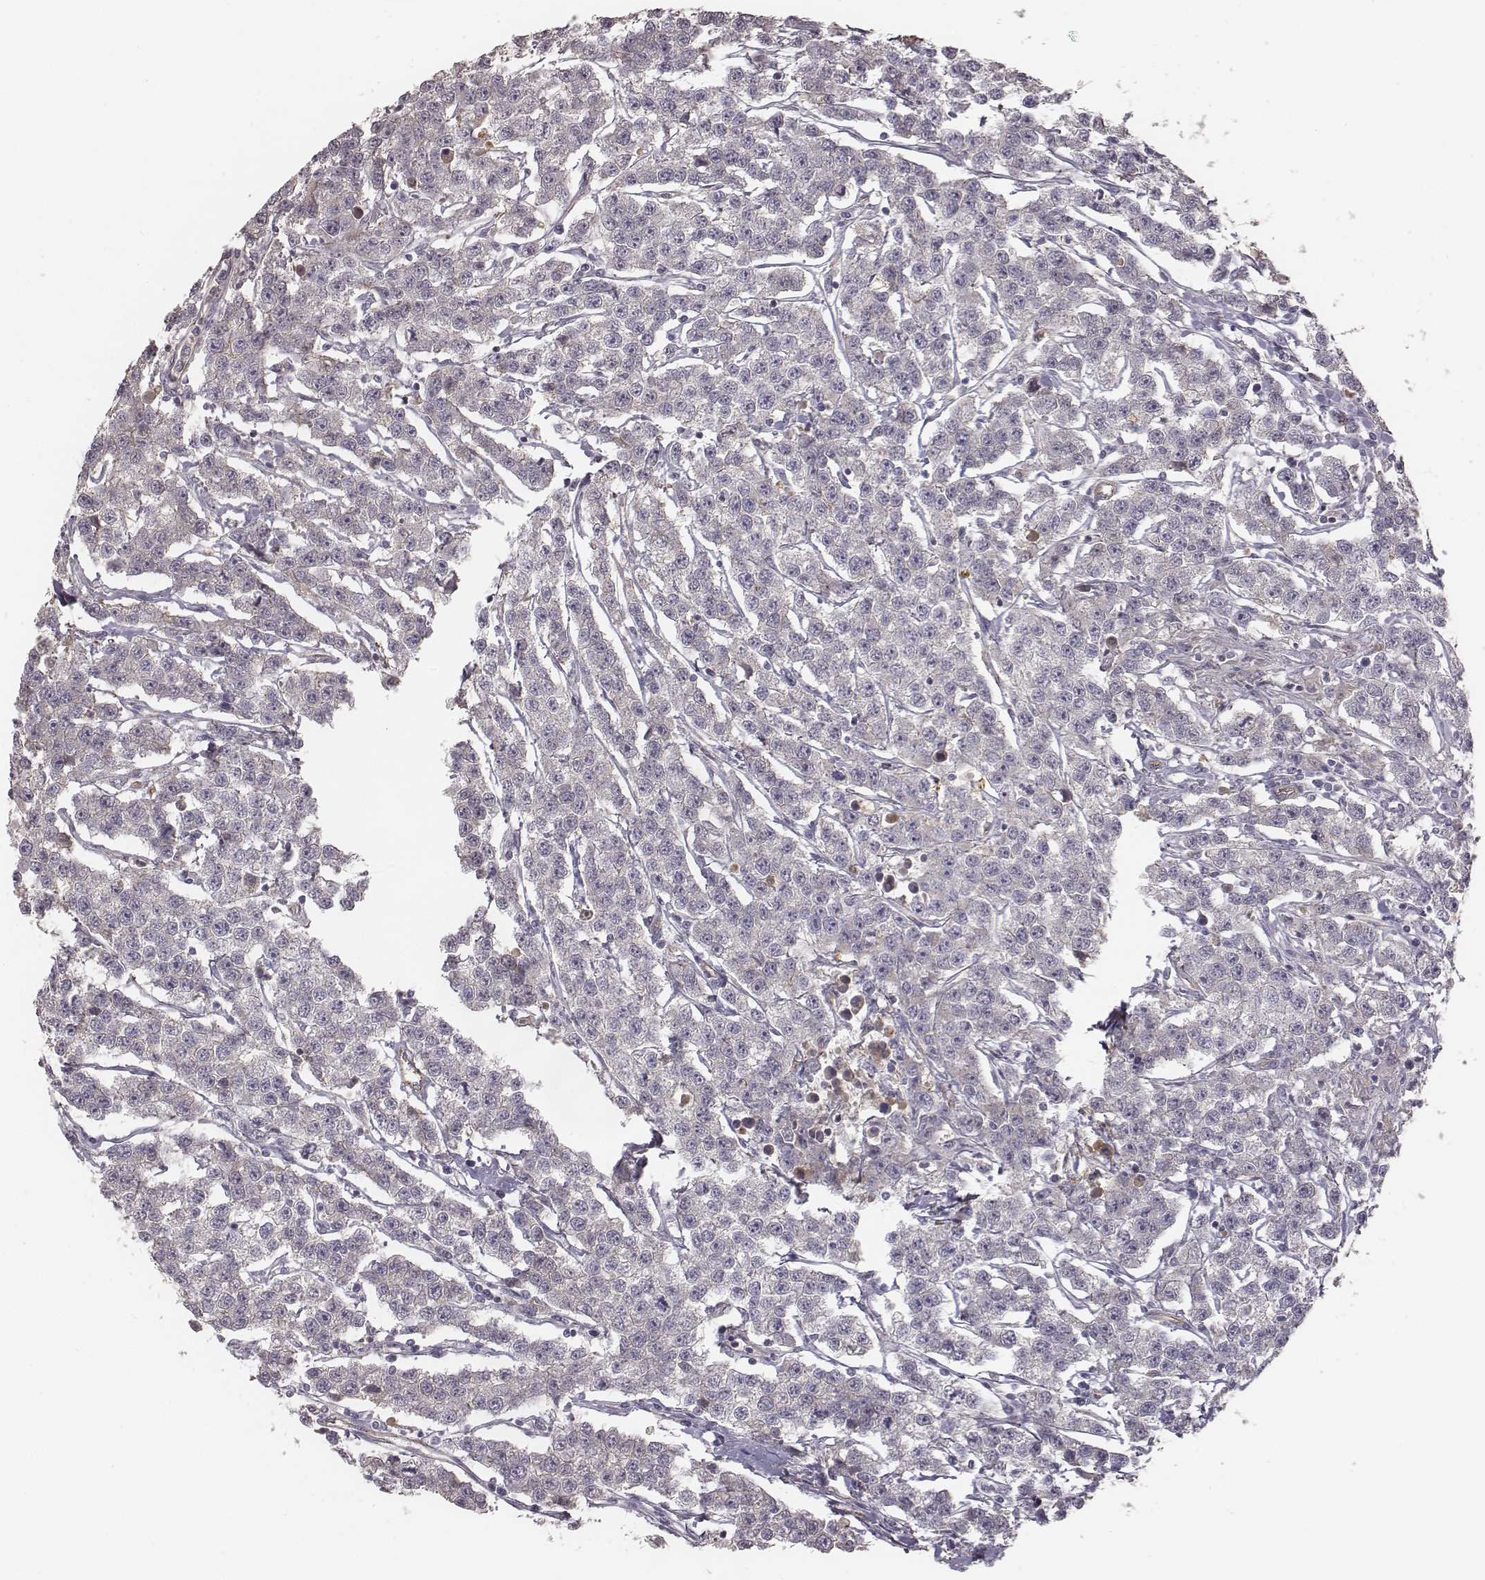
{"staining": {"intensity": "negative", "quantity": "none", "location": "none"}, "tissue": "testis cancer", "cell_type": "Tumor cells", "image_type": "cancer", "snomed": [{"axis": "morphology", "description": "Seminoma, NOS"}, {"axis": "topography", "description": "Testis"}], "caption": "Immunohistochemical staining of testis seminoma shows no significant positivity in tumor cells.", "gene": "OTOGL", "patient": {"sex": "male", "age": 59}}